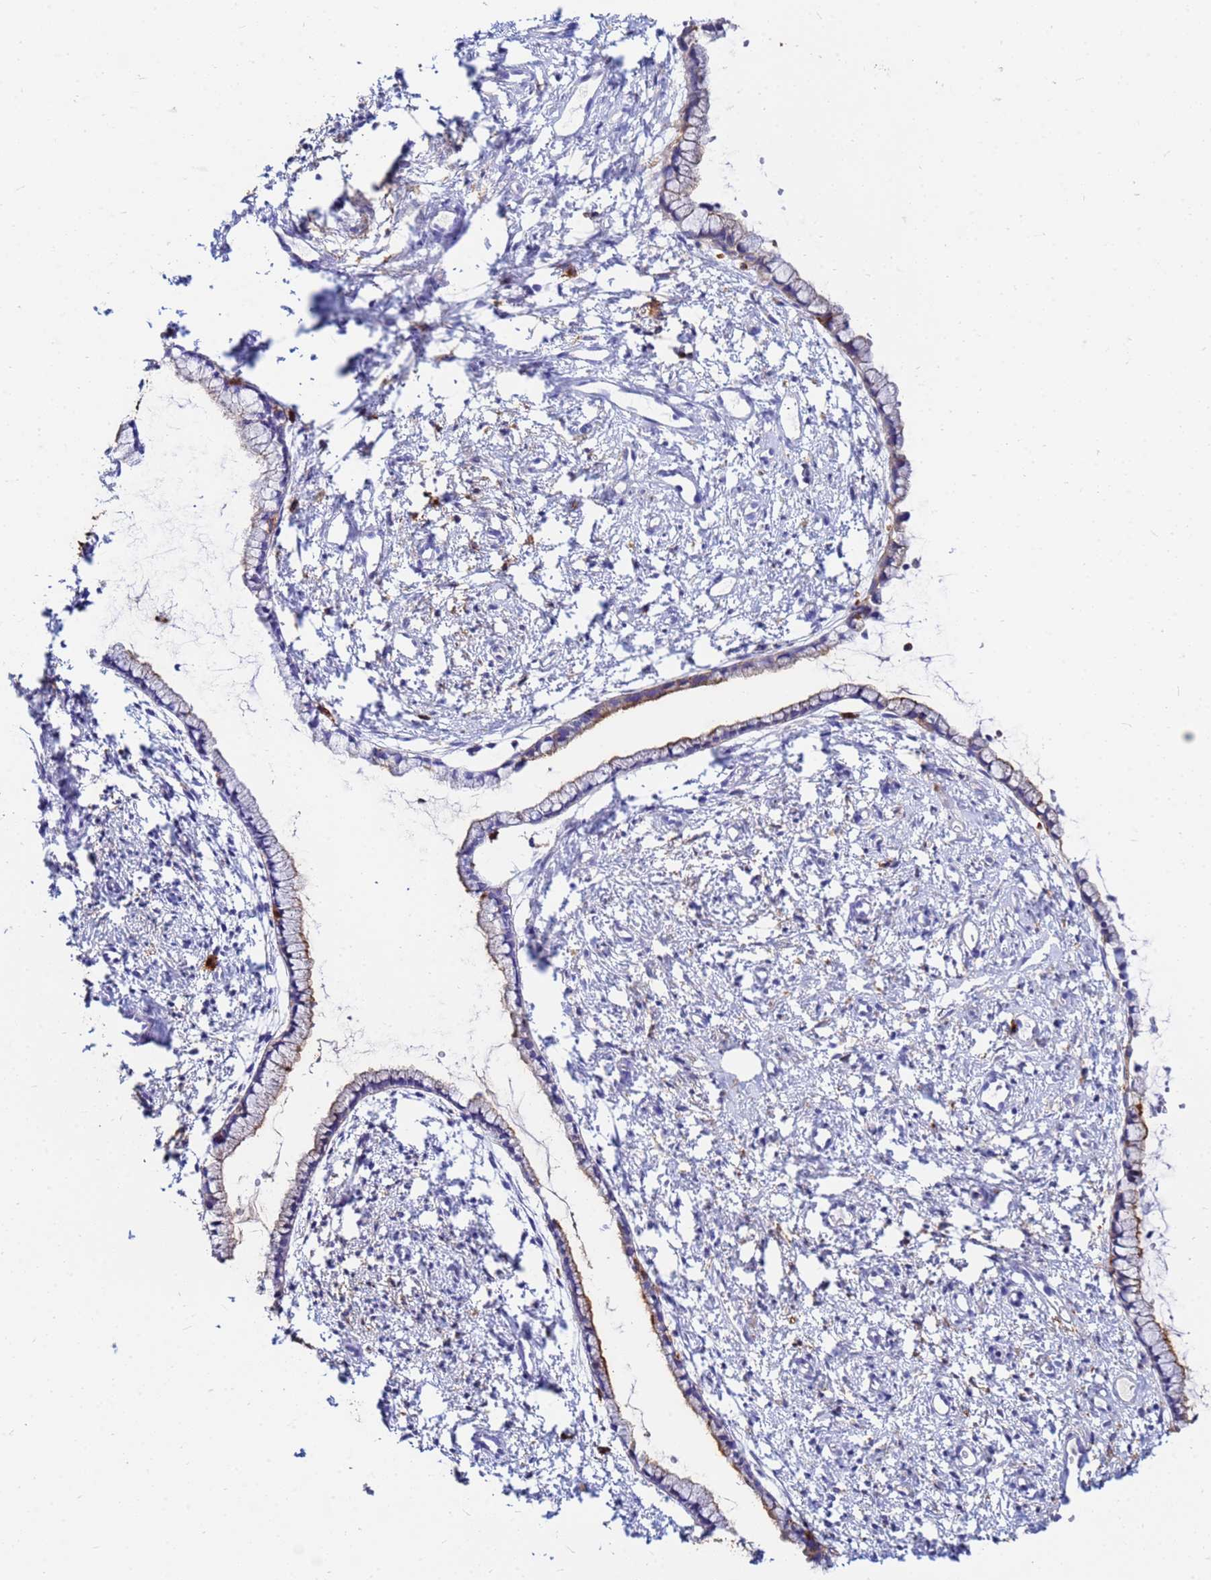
{"staining": {"intensity": "moderate", "quantity": "<25%", "location": "cytoplasmic/membranous"}, "tissue": "cervix", "cell_type": "Glandular cells", "image_type": "normal", "snomed": [{"axis": "morphology", "description": "Normal tissue, NOS"}, {"axis": "topography", "description": "Cervix"}], "caption": "Immunohistochemical staining of normal cervix displays <25% levels of moderate cytoplasmic/membranous protein positivity in approximately <25% of glandular cells. The staining was performed using DAB, with brown indicating positive protein expression. Nuclei are stained blue with hematoxylin.", "gene": "BASP1", "patient": {"sex": "female", "age": 57}}